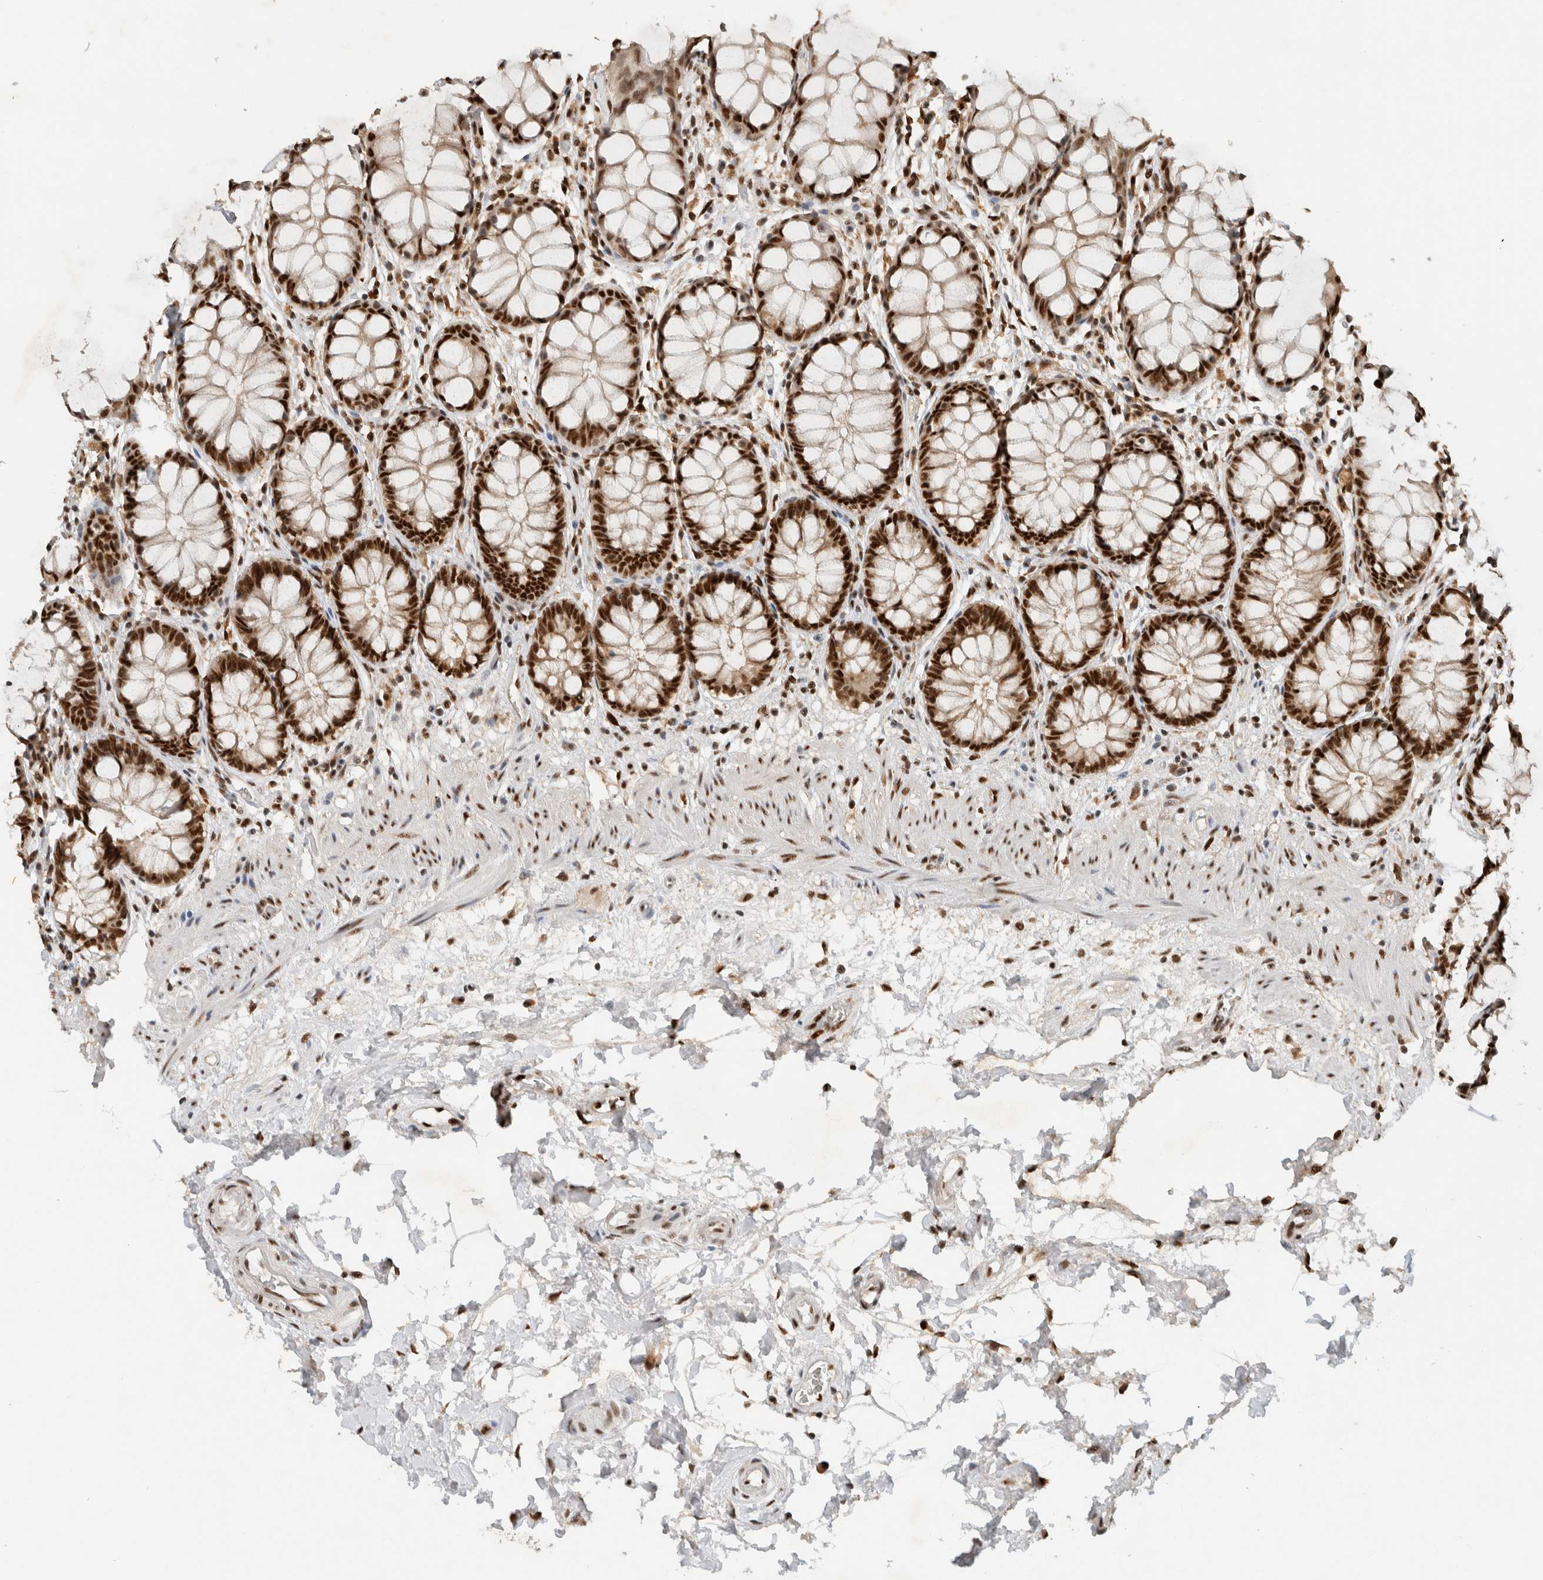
{"staining": {"intensity": "strong", "quantity": ">75%", "location": "nuclear"}, "tissue": "rectum", "cell_type": "Glandular cells", "image_type": "normal", "snomed": [{"axis": "morphology", "description": "Normal tissue, NOS"}, {"axis": "topography", "description": "Rectum"}], "caption": "The histopathology image demonstrates a brown stain indicating the presence of a protein in the nuclear of glandular cells in rectum. (DAB (3,3'-diaminobenzidine) IHC, brown staining for protein, blue staining for nuclei).", "gene": "DDX42", "patient": {"sex": "male", "age": 64}}